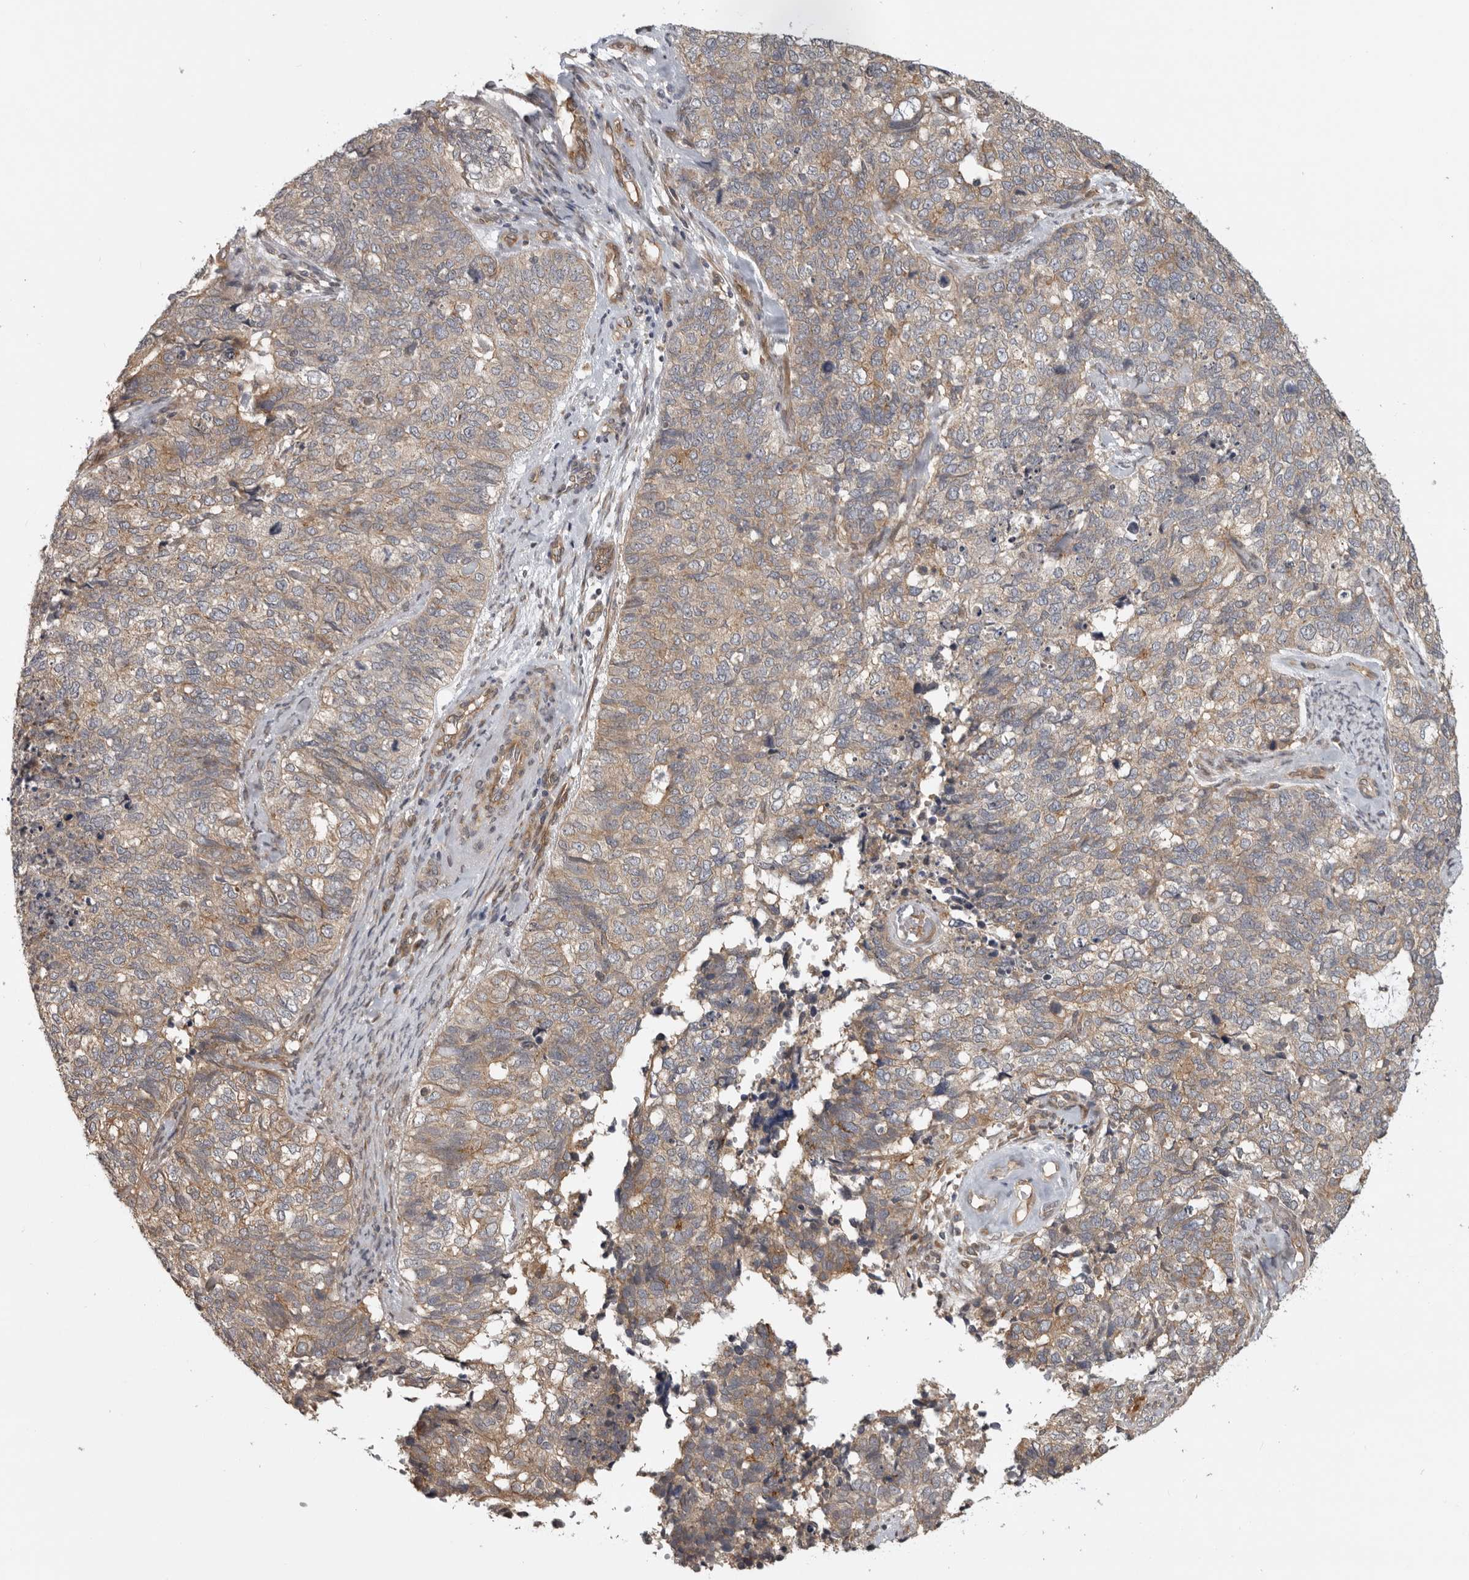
{"staining": {"intensity": "weak", "quantity": ">75%", "location": "cytoplasmic/membranous"}, "tissue": "cervical cancer", "cell_type": "Tumor cells", "image_type": "cancer", "snomed": [{"axis": "morphology", "description": "Squamous cell carcinoma, NOS"}, {"axis": "topography", "description": "Cervix"}], "caption": "This image displays squamous cell carcinoma (cervical) stained with IHC to label a protein in brown. The cytoplasmic/membranous of tumor cells show weak positivity for the protein. Nuclei are counter-stained blue.", "gene": "CUEDC1", "patient": {"sex": "female", "age": 63}}